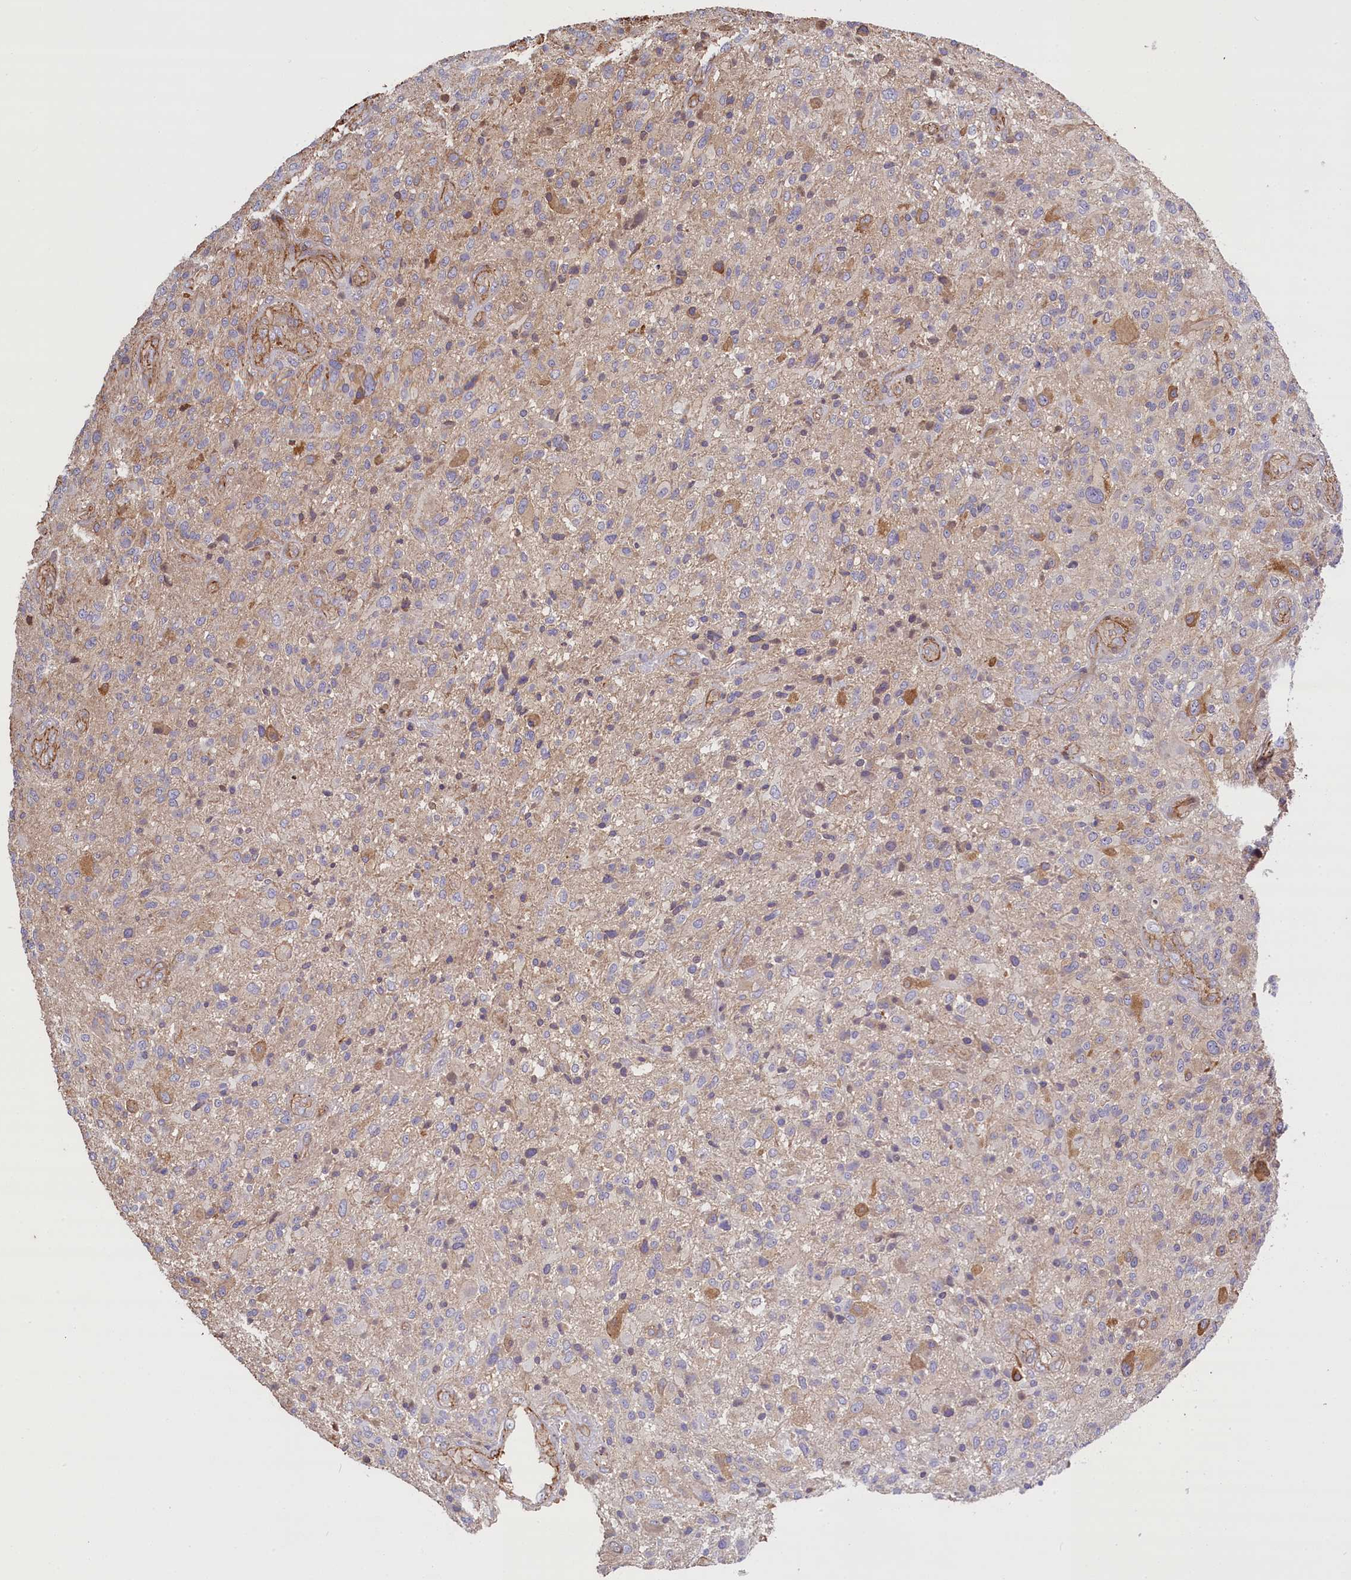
{"staining": {"intensity": "negative", "quantity": "none", "location": "none"}, "tissue": "glioma", "cell_type": "Tumor cells", "image_type": "cancer", "snomed": [{"axis": "morphology", "description": "Glioma, malignant, High grade"}, {"axis": "topography", "description": "Brain"}], "caption": "Immunohistochemistry (IHC) of glioma shows no expression in tumor cells.", "gene": "FUZ", "patient": {"sex": "male", "age": 47}}